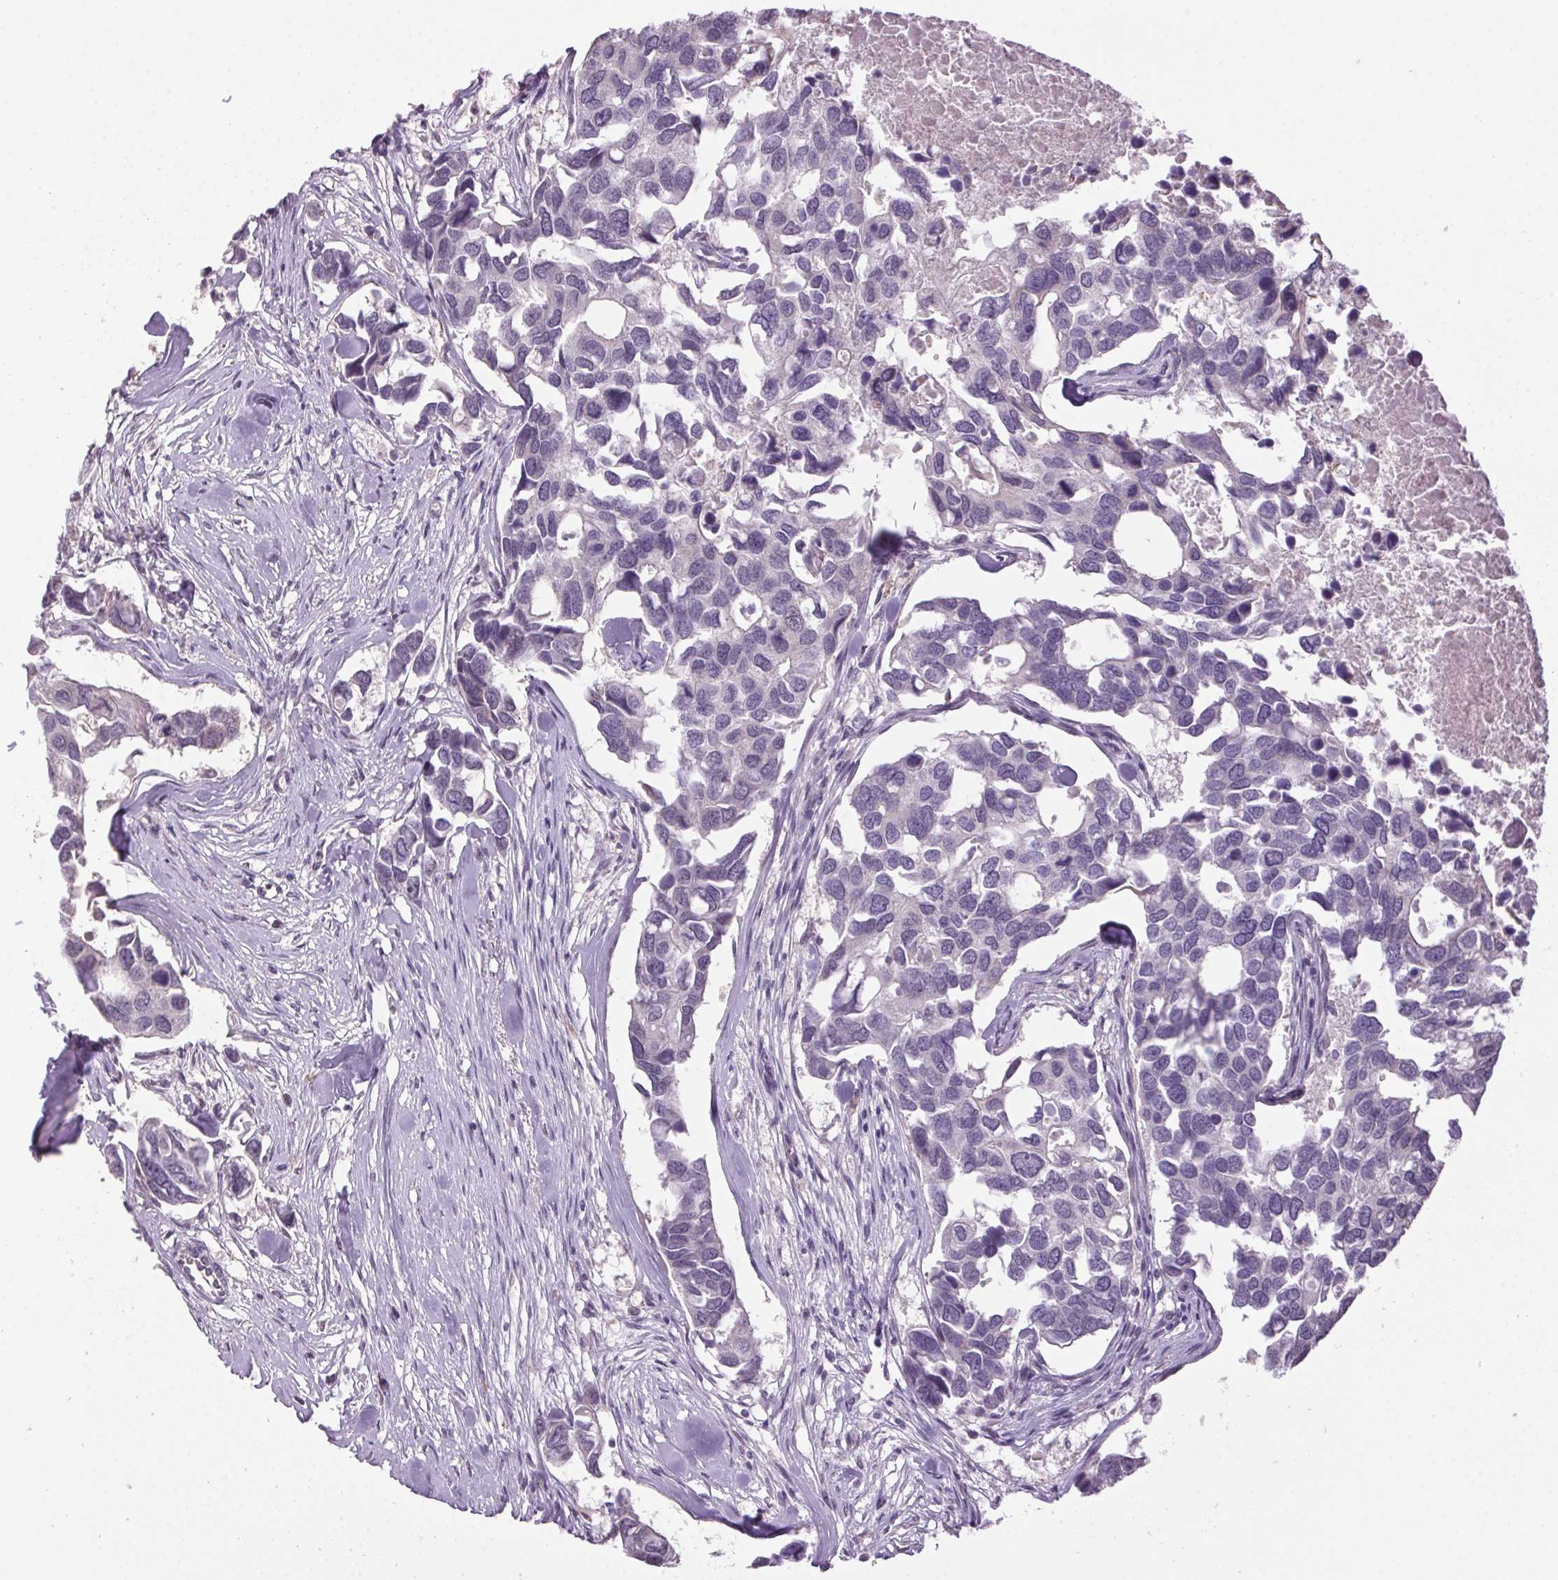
{"staining": {"intensity": "negative", "quantity": "none", "location": "none"}, "tissue": "breast cancer", "cell_type": "Tumor cells", "image_type": "cancer", "snomed": [{"axis": "morphology", "description": "Duct carcinoma"}, {"axis": "topography", "description": "Breast"}], "caption": "DAB (3,3'-diaminobenzidine) immunohistochemical staining of breast cancer displays no significant positivity in tumor cells.", "gene": "VWA3B", "patient": {"sex": "female", "age": 83}}